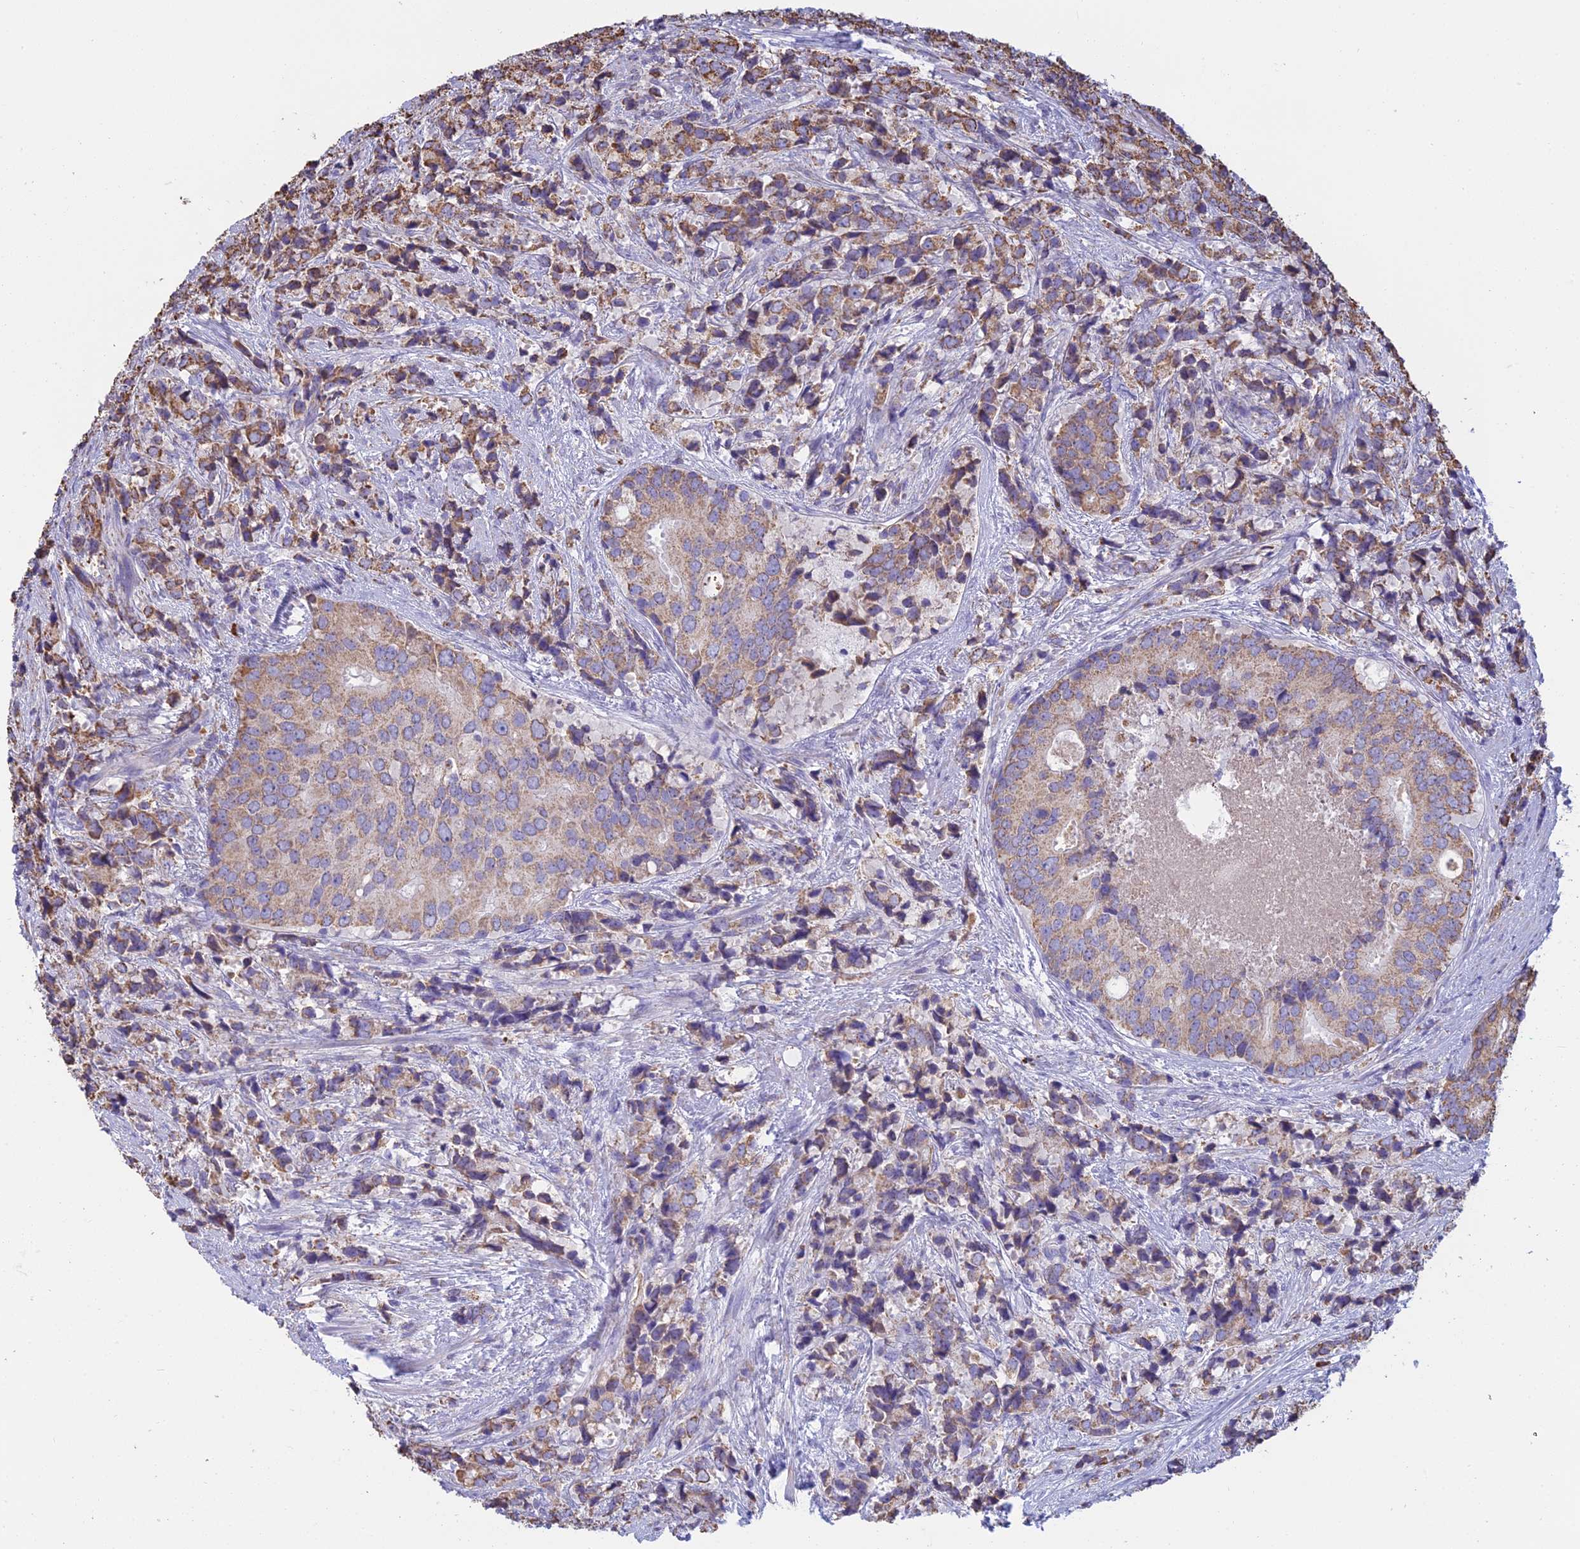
{"staining": {"intensity": "moderate", "quantity": ">75%", "location": "cytoplasmic/membranous"}, "tissue": "prostate cancer", "cell_type": "Tumor cells", "image_type": "cancer", "snomed": [{"axis": "morphology", "description": "Adenocarcinoma, High grade"}, {"axis": "topography", "description": "Prostate"}], "caption": "A brown stain shows moderate cytoplasmic/membranous positivity of a protein in prostate adenocarcinoma (high-grade) tumor cells.", "gene": "OR2W3", "patient": {"sex": "male", "age": 62}}